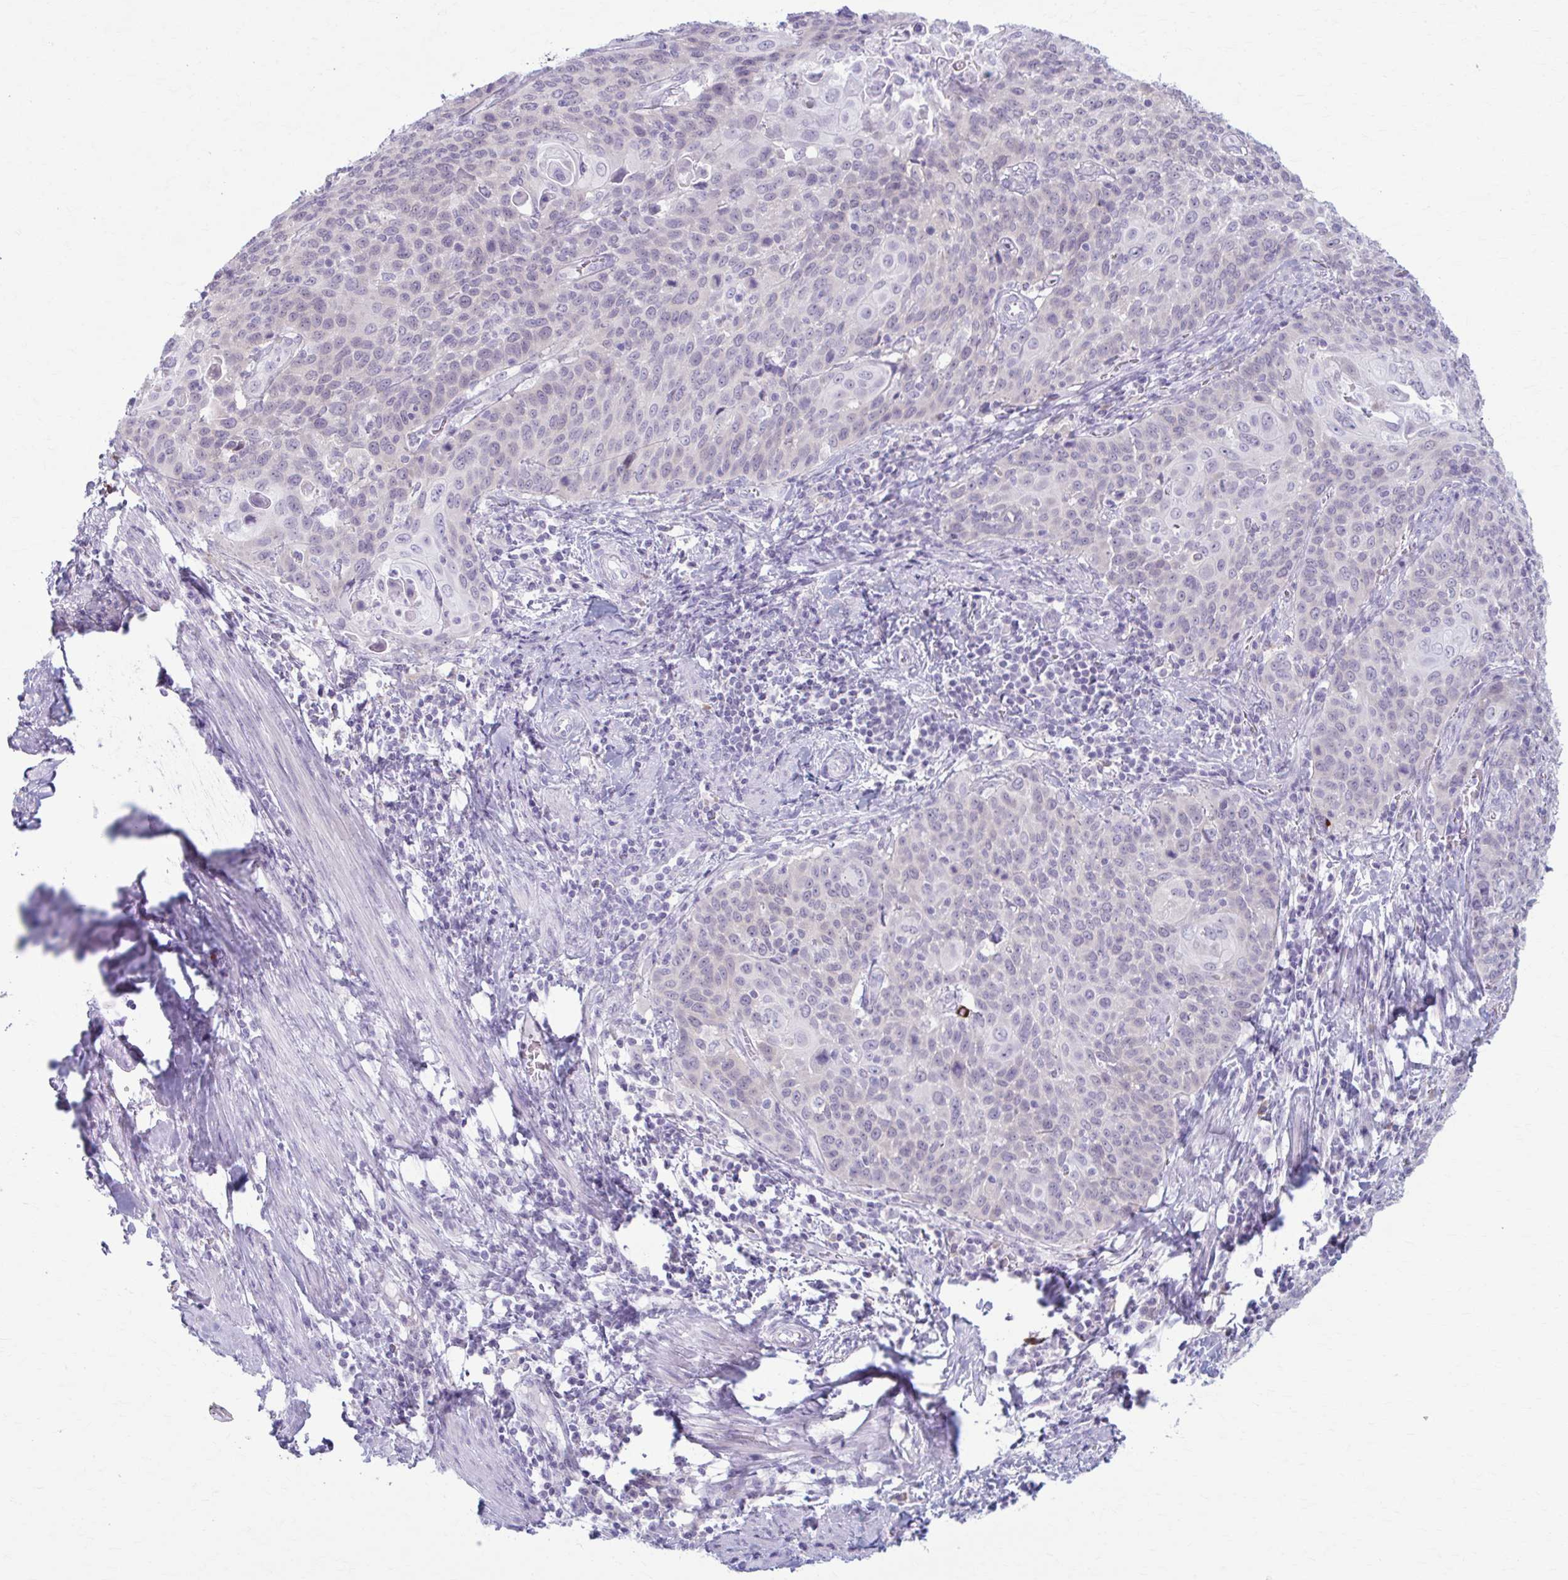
{"staining": {"intensity": "negative", "quantity": "none", "location": "none"}, "tissue": "cervical cancer", "cell_type": "Tumor cells", "image_type": "cancer", "snomed": [{"axis": "morphology", "description": "Squamous cell carcinoma, NOS"}, {"axis": "topography", "description": "Cervix"}], "caption": "IHC histopathology image of neoplastic tissue: cervical squamous cell carcinoma stained with DAB (3,3'-diaminobenzidine) displays no significant protein positivity in tumor cells.", "gene": "LDLRAP1", "patient": {"sex": "female", "age": 65}}